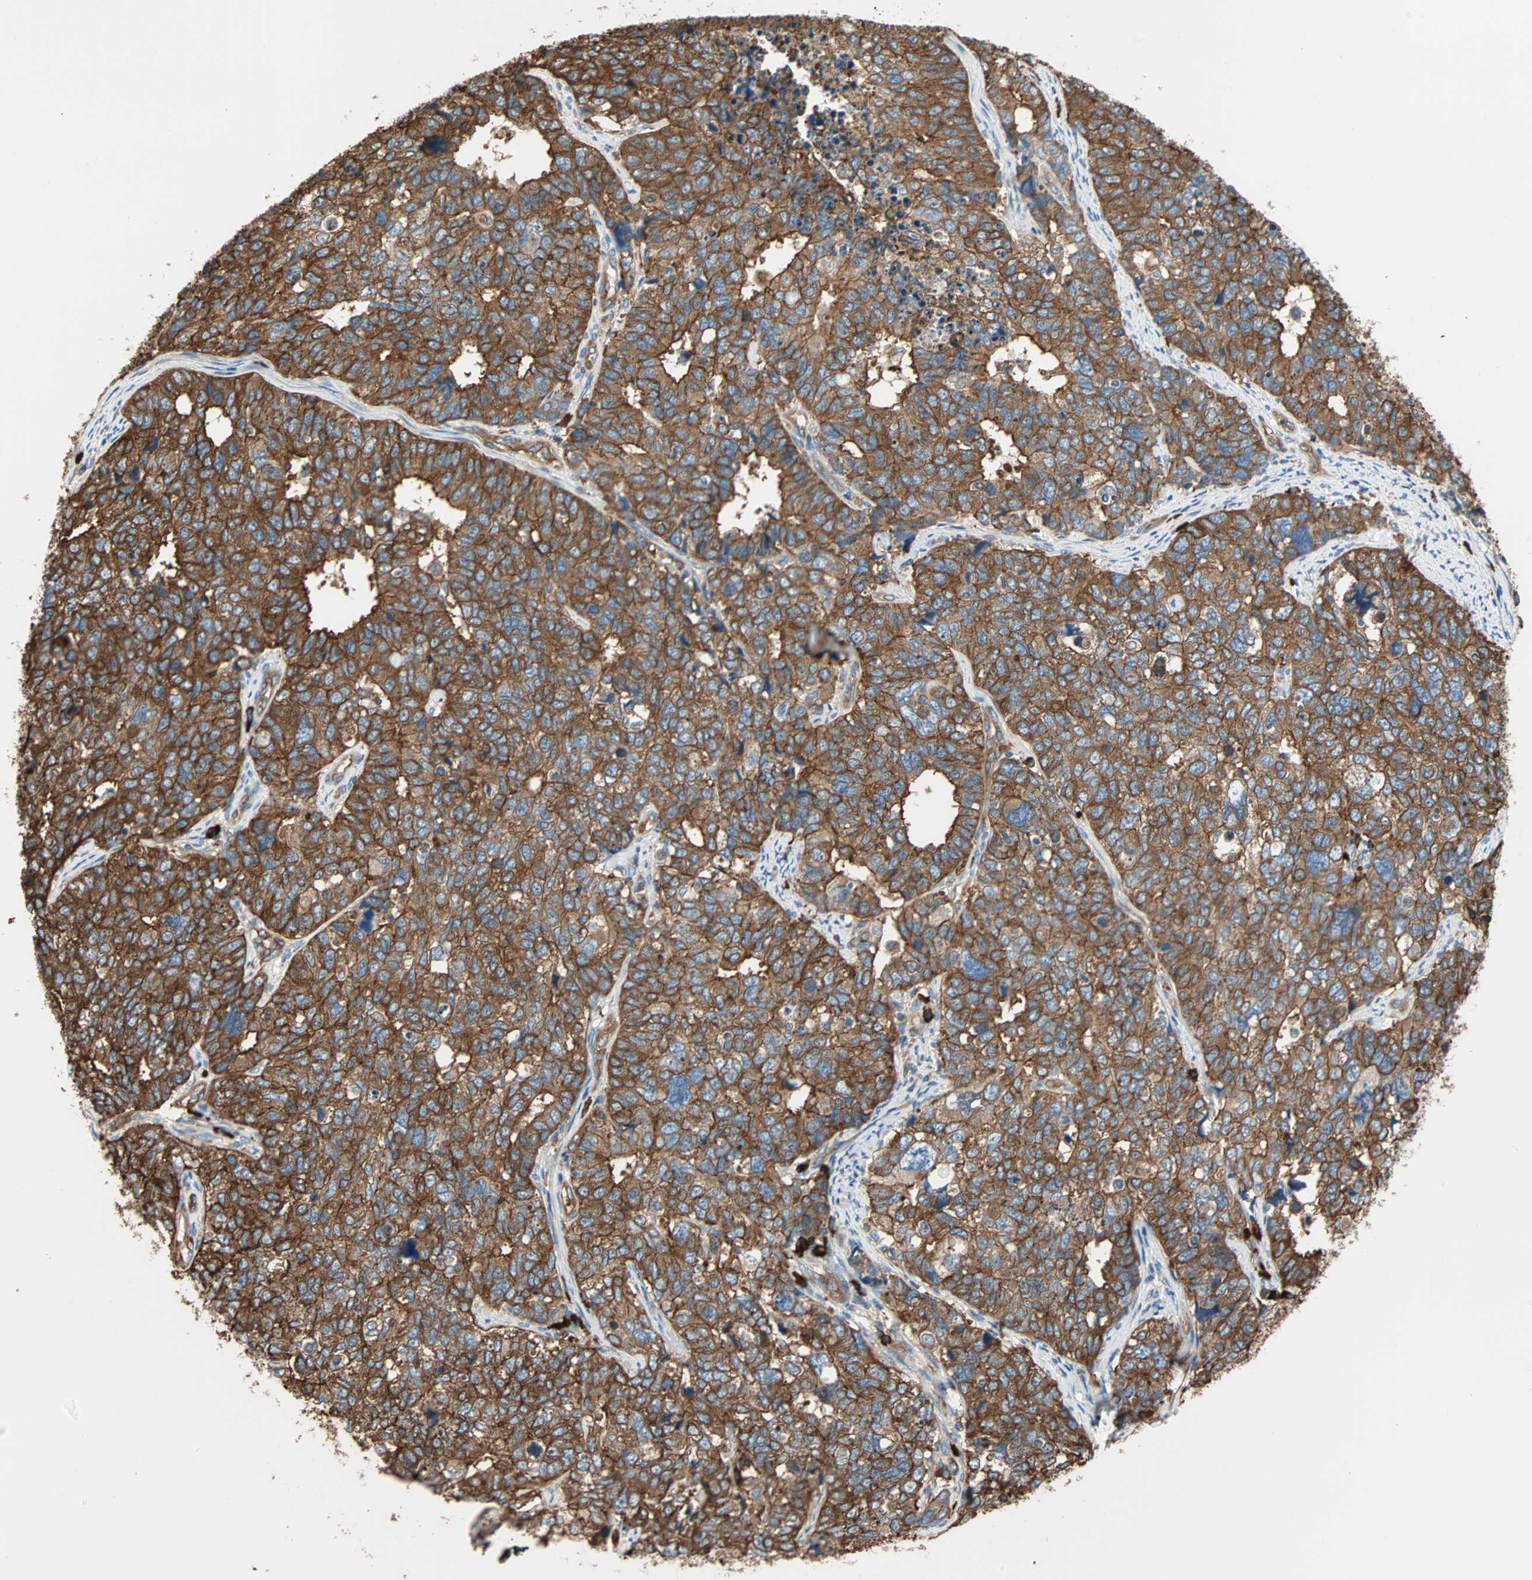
{"staining": {"intensity": "strong", "quantity": ">75%", "location": "cytoplasmic/membranous"}, "tissue": "cervical cancer", "cell_type": "Tumor cells", "image_type": "cancer", "snomed": [{"axis": "morphology", "description": "Squamous cell carcinoma, NOS"}, {"axis": "topography", "description": "Cervix"}], "caption": "A high amount of strong cytoplasmic/membranous staining is present in about >75% of tumor cells in squamous cell carcinoma (cervical) tissue.", "gene": "EEF2", "patient": {"sex": "female", "age": 63}}